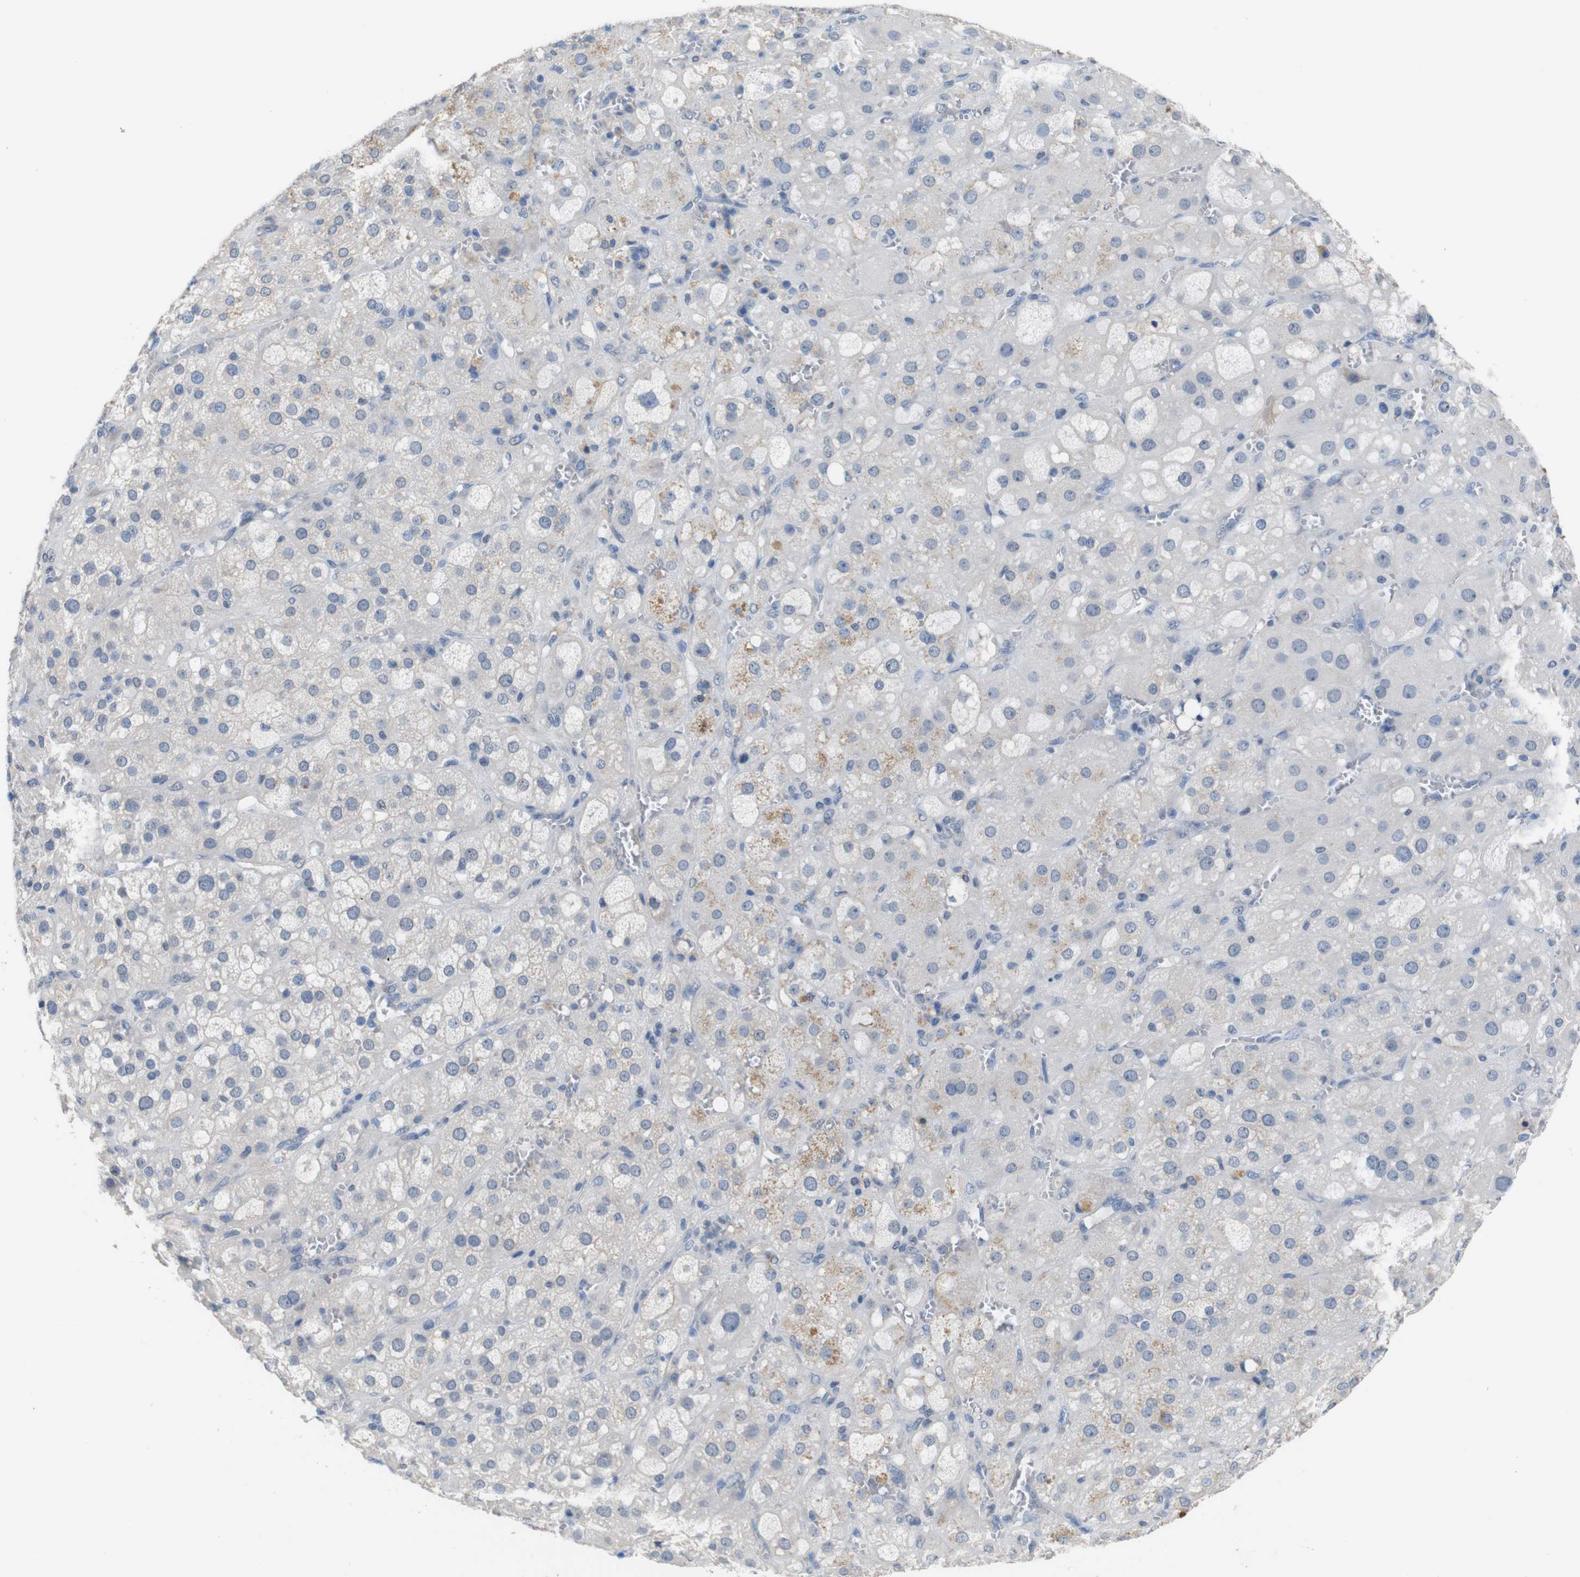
{"staining": {"intensity": "negative", "quantity": "none", "location": "none"}, "tissue": "adrenal gland", "cell_type": "Glandular cells", "image_type": "normal", "snomed": [{"axis": "morphology", "description": "Normal tissue, NOS"}, {"axis": "topography", "description": "Adrenal gland"}], "caption": "Immunohistochemistry of unremarkable adrenal gland shows no expression in glandular cells.", "gene": "CHRM5", "patient": {"sex": "female", "age": 47}}